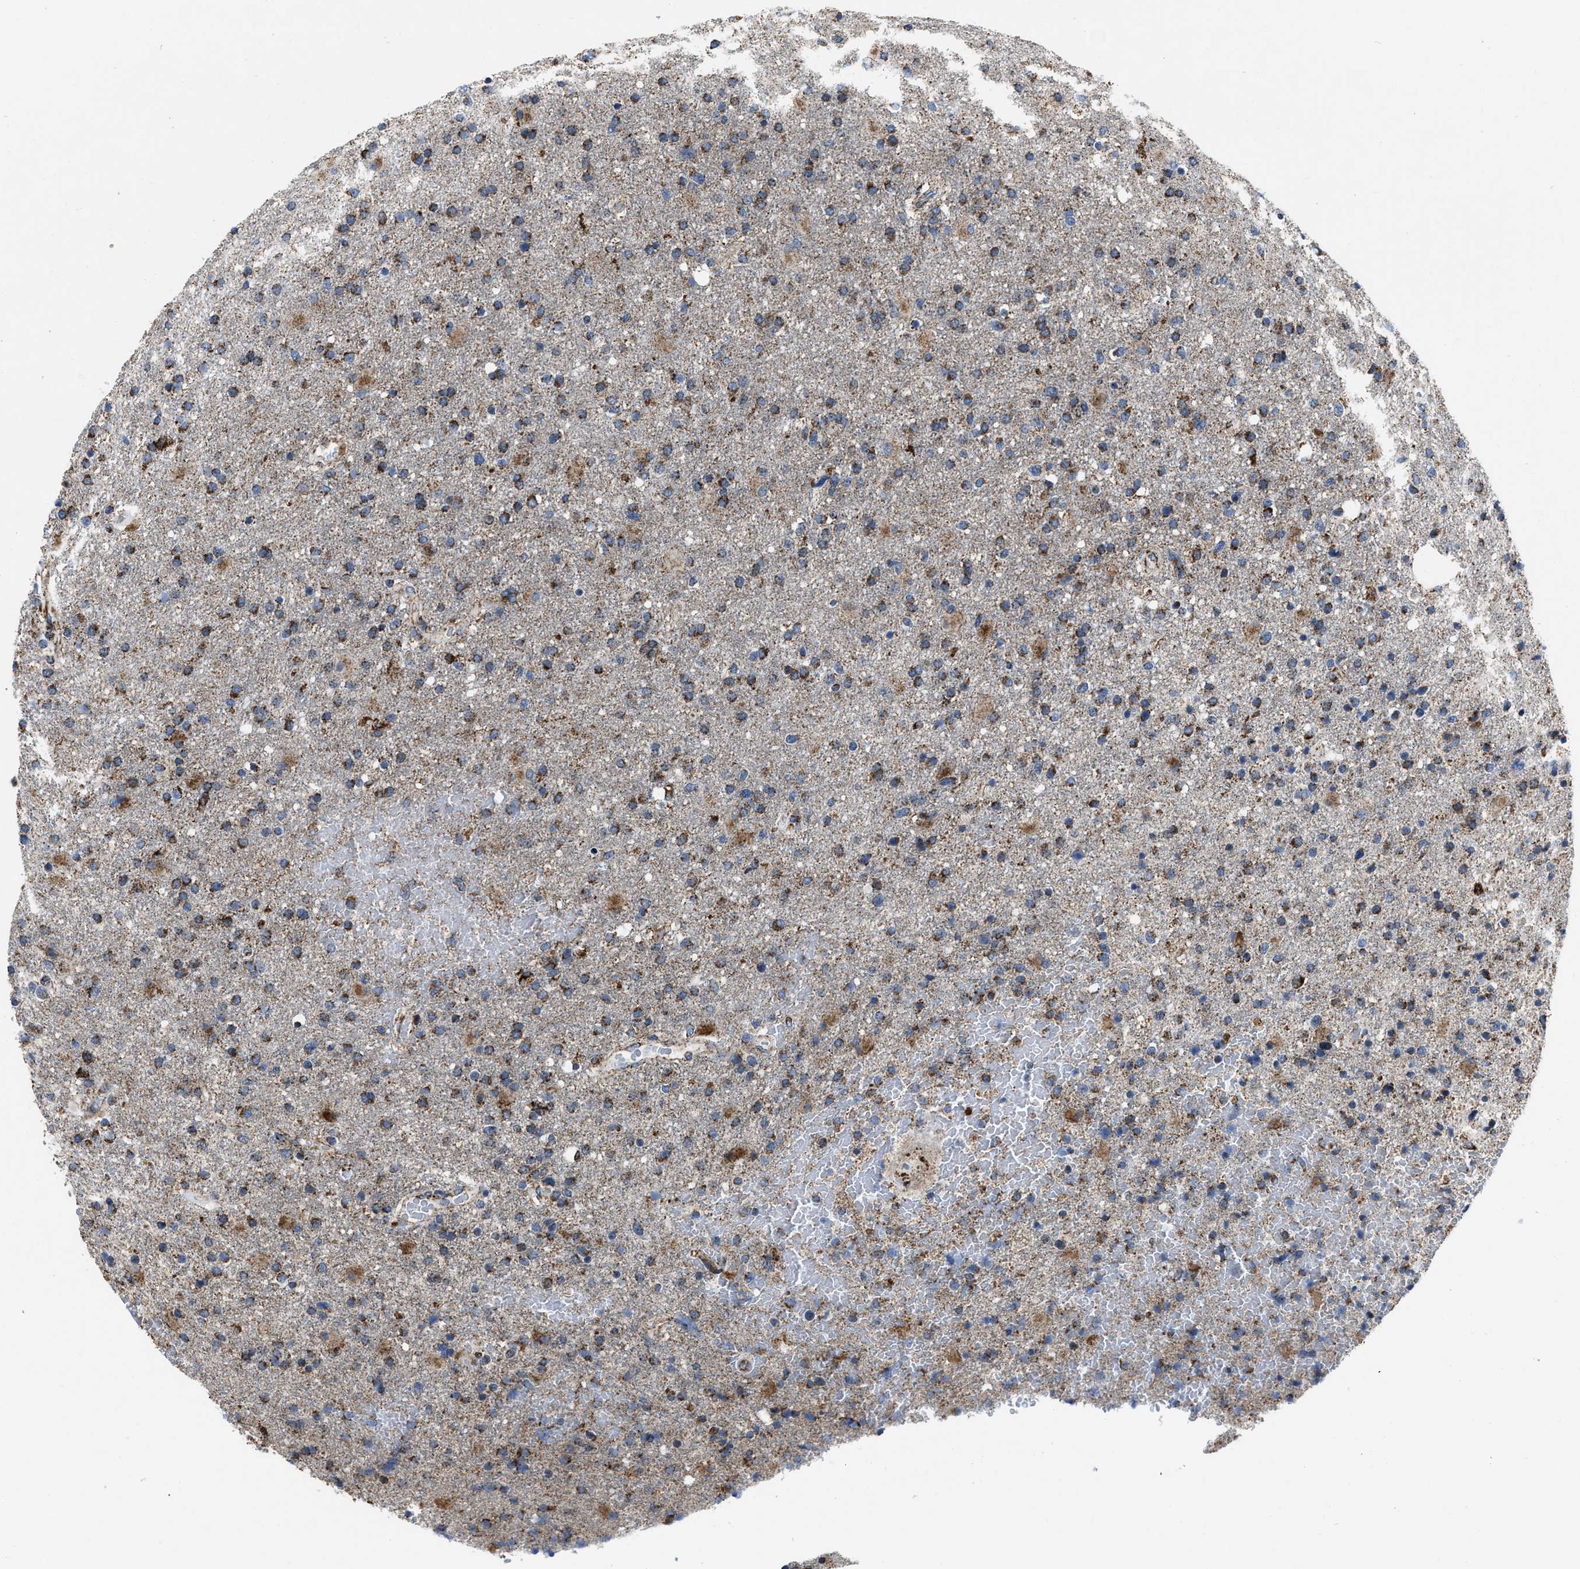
{"staining": {"intensity": "moderate", "quantity": ">75%", "location": "cytoplasmic/membranous"}, "tissue": "glioma", "cell_type": "Tumor cells", "image_type": "cancer", "snomed": [{"axis": "morphology", "description": "Glioma, malignant, High grade"}, {"axis": "topography", "description": "Brain"}], "caption": "Immunohistochemistry (IHC) histopathology image of neoplastic tissue: glioma stained using IHC shows medium levels of moderate protein expression localized specifically in the cytoplasmic/membranous of tumor cells, appearing as a cytoplasmic/membranous brown color.", "gene": "NSD3", "patient": {"sex": "male", "age": 72}}